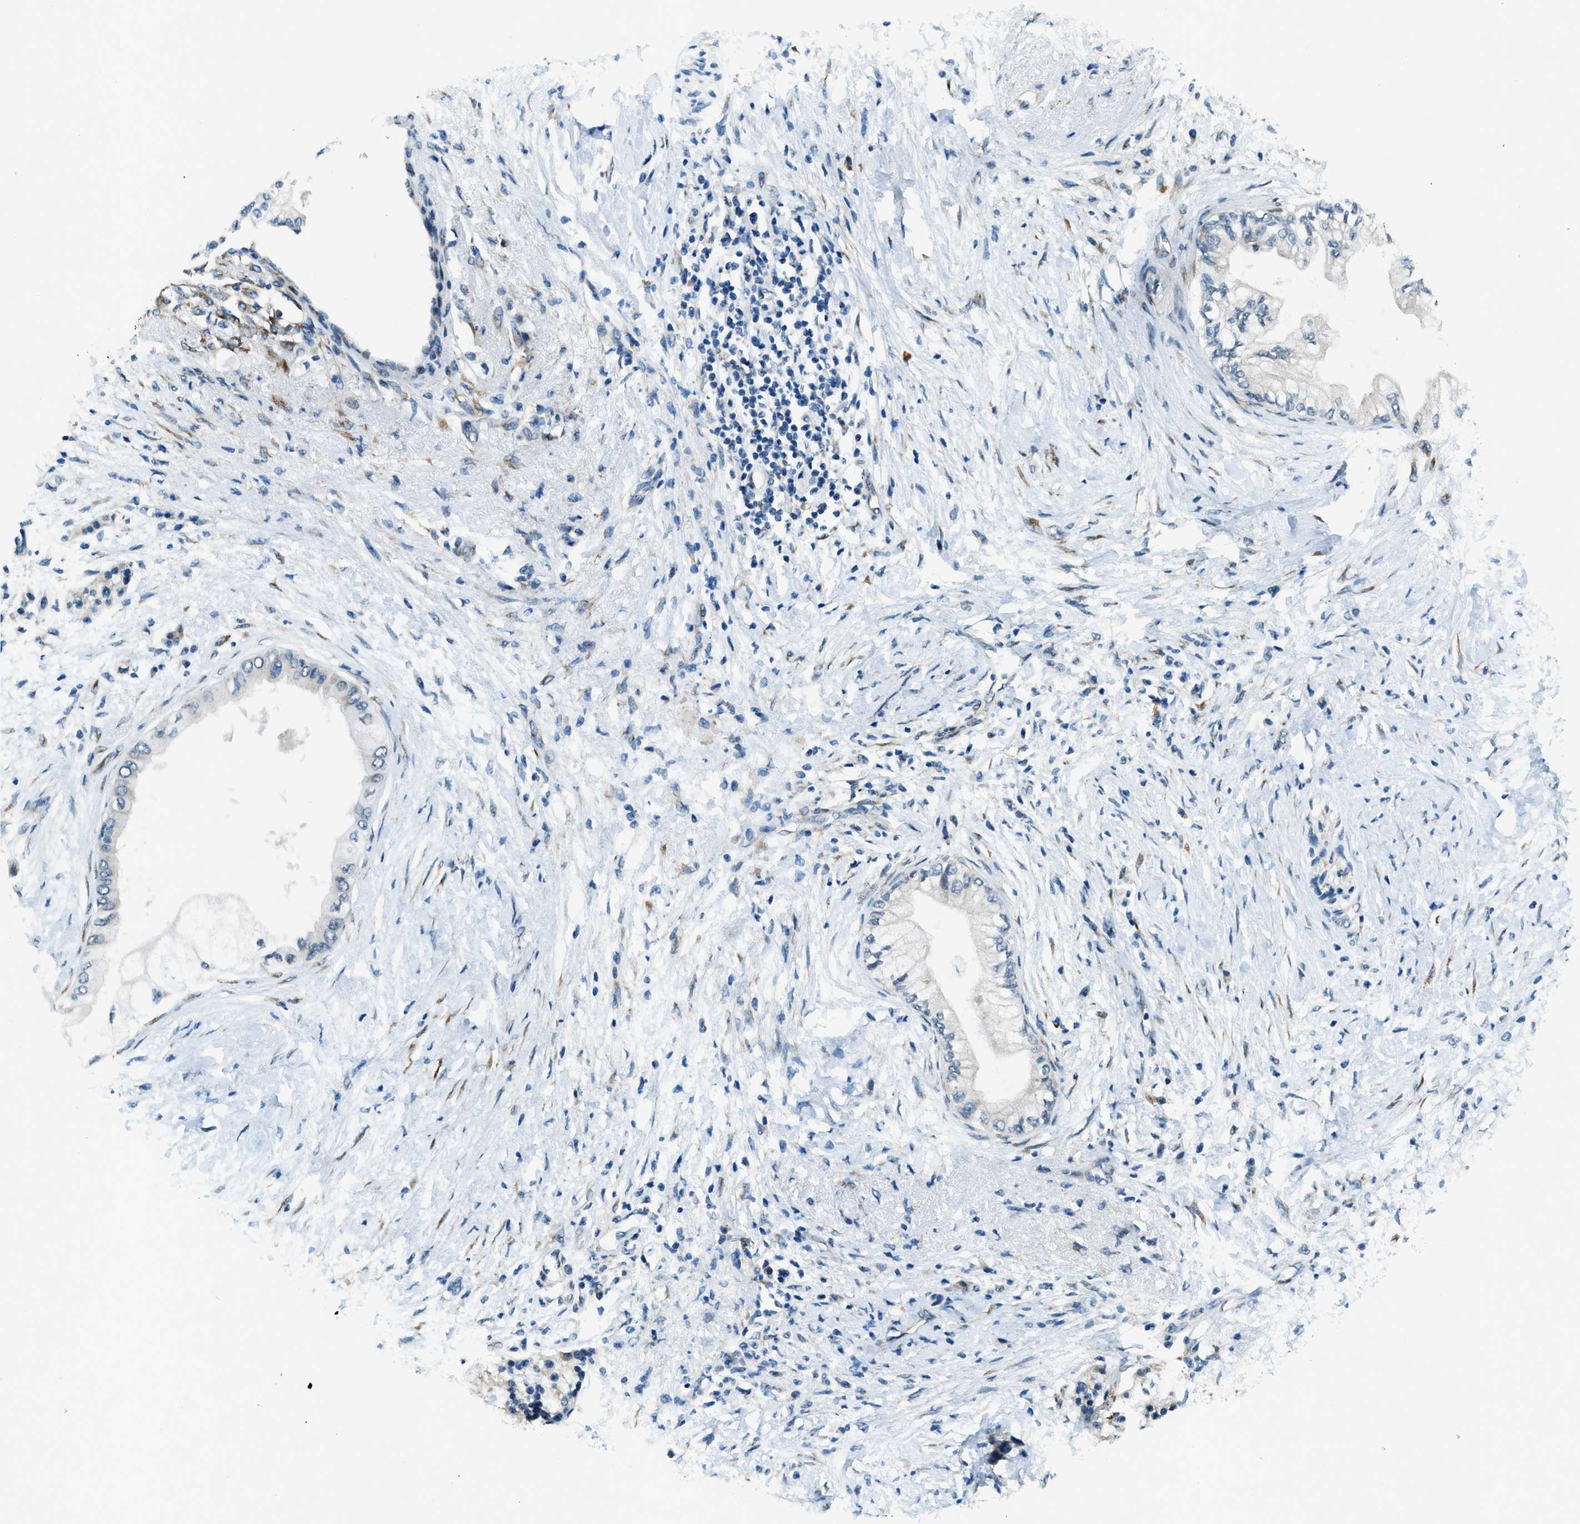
{"staining": {"intensity": "negative", "quantity": "none", "location": "none"}, "tissue": "pancreatic cancer", "cell_type": "Tumor cells", "image_type": "cancer", "snomed": [{"axis": "morphology", "description": "Normal tissue, NOS"}, {"axis": "morphology", "description": "Adenocarcinoma, NOS"}, {"axis": "topography", "description": "Pancreas"}, {"axis": "topography", "description": "Duodenum"}], "caption": "The photomicrograph reveals no significant staining in tumor cells of pancreatic adenocarcinoma.", "gene": "GINM1", "patient": {"sex": "female", "age": 60}}